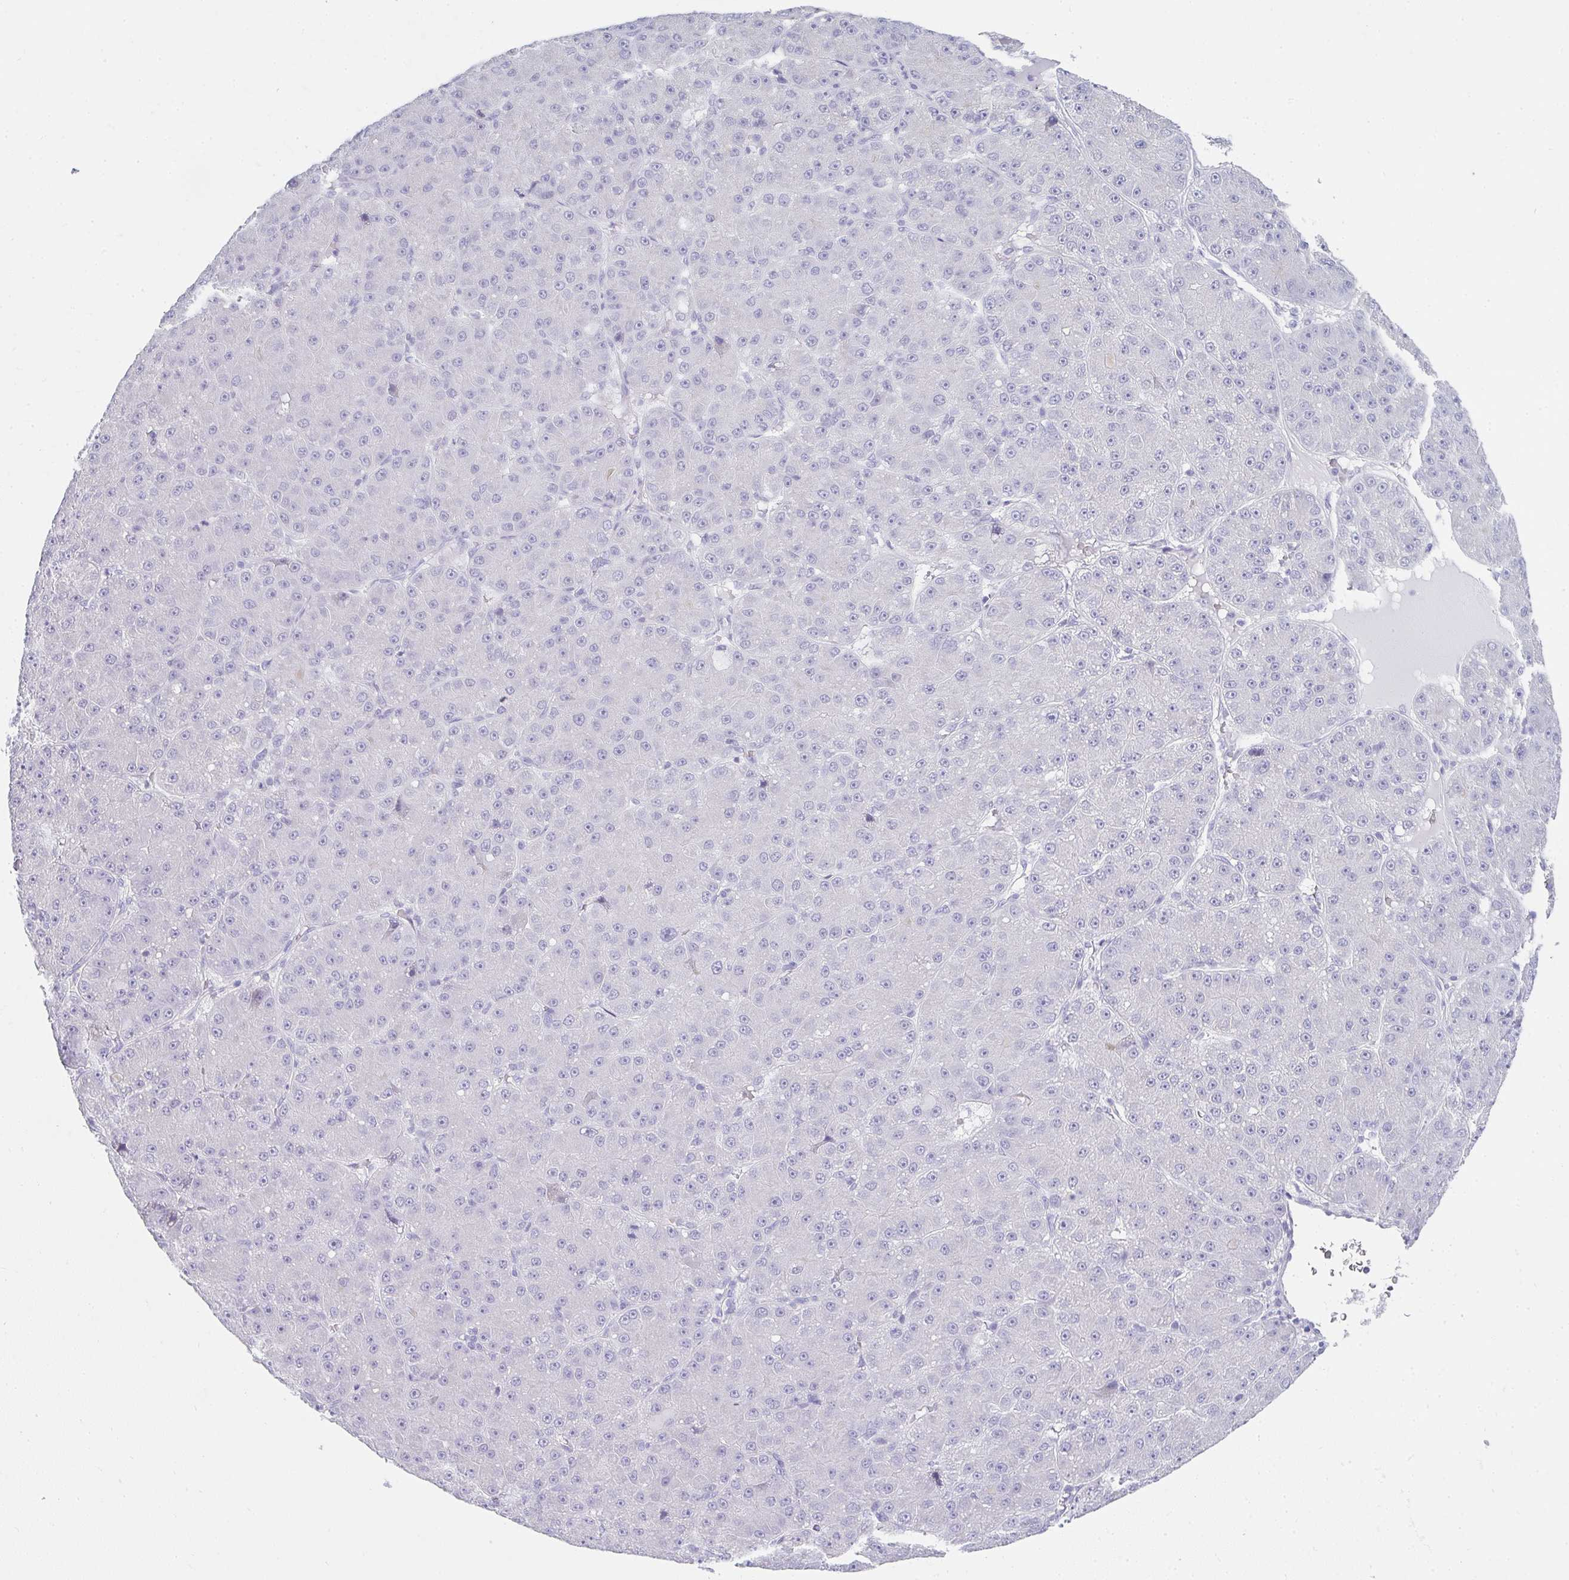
{"staining": {"intensity": "negative", "quantity": "none", "location": "none"}, "tissue": "liver cancer", "cell_type": "Tumor cells", "image_type": "cancer", "snomed": [{"axis": "morphology", "description": "Carcinoma, Hepatocellular, NOS"}, {"axis": "topography", "description": "Liver"}], "caption": "Protein analysis of liver hepatocellular carcinoma reveals no significant positivity in tumor cells.", "gene": "RLF", "patient": {"sex": "male", "age": 67}}